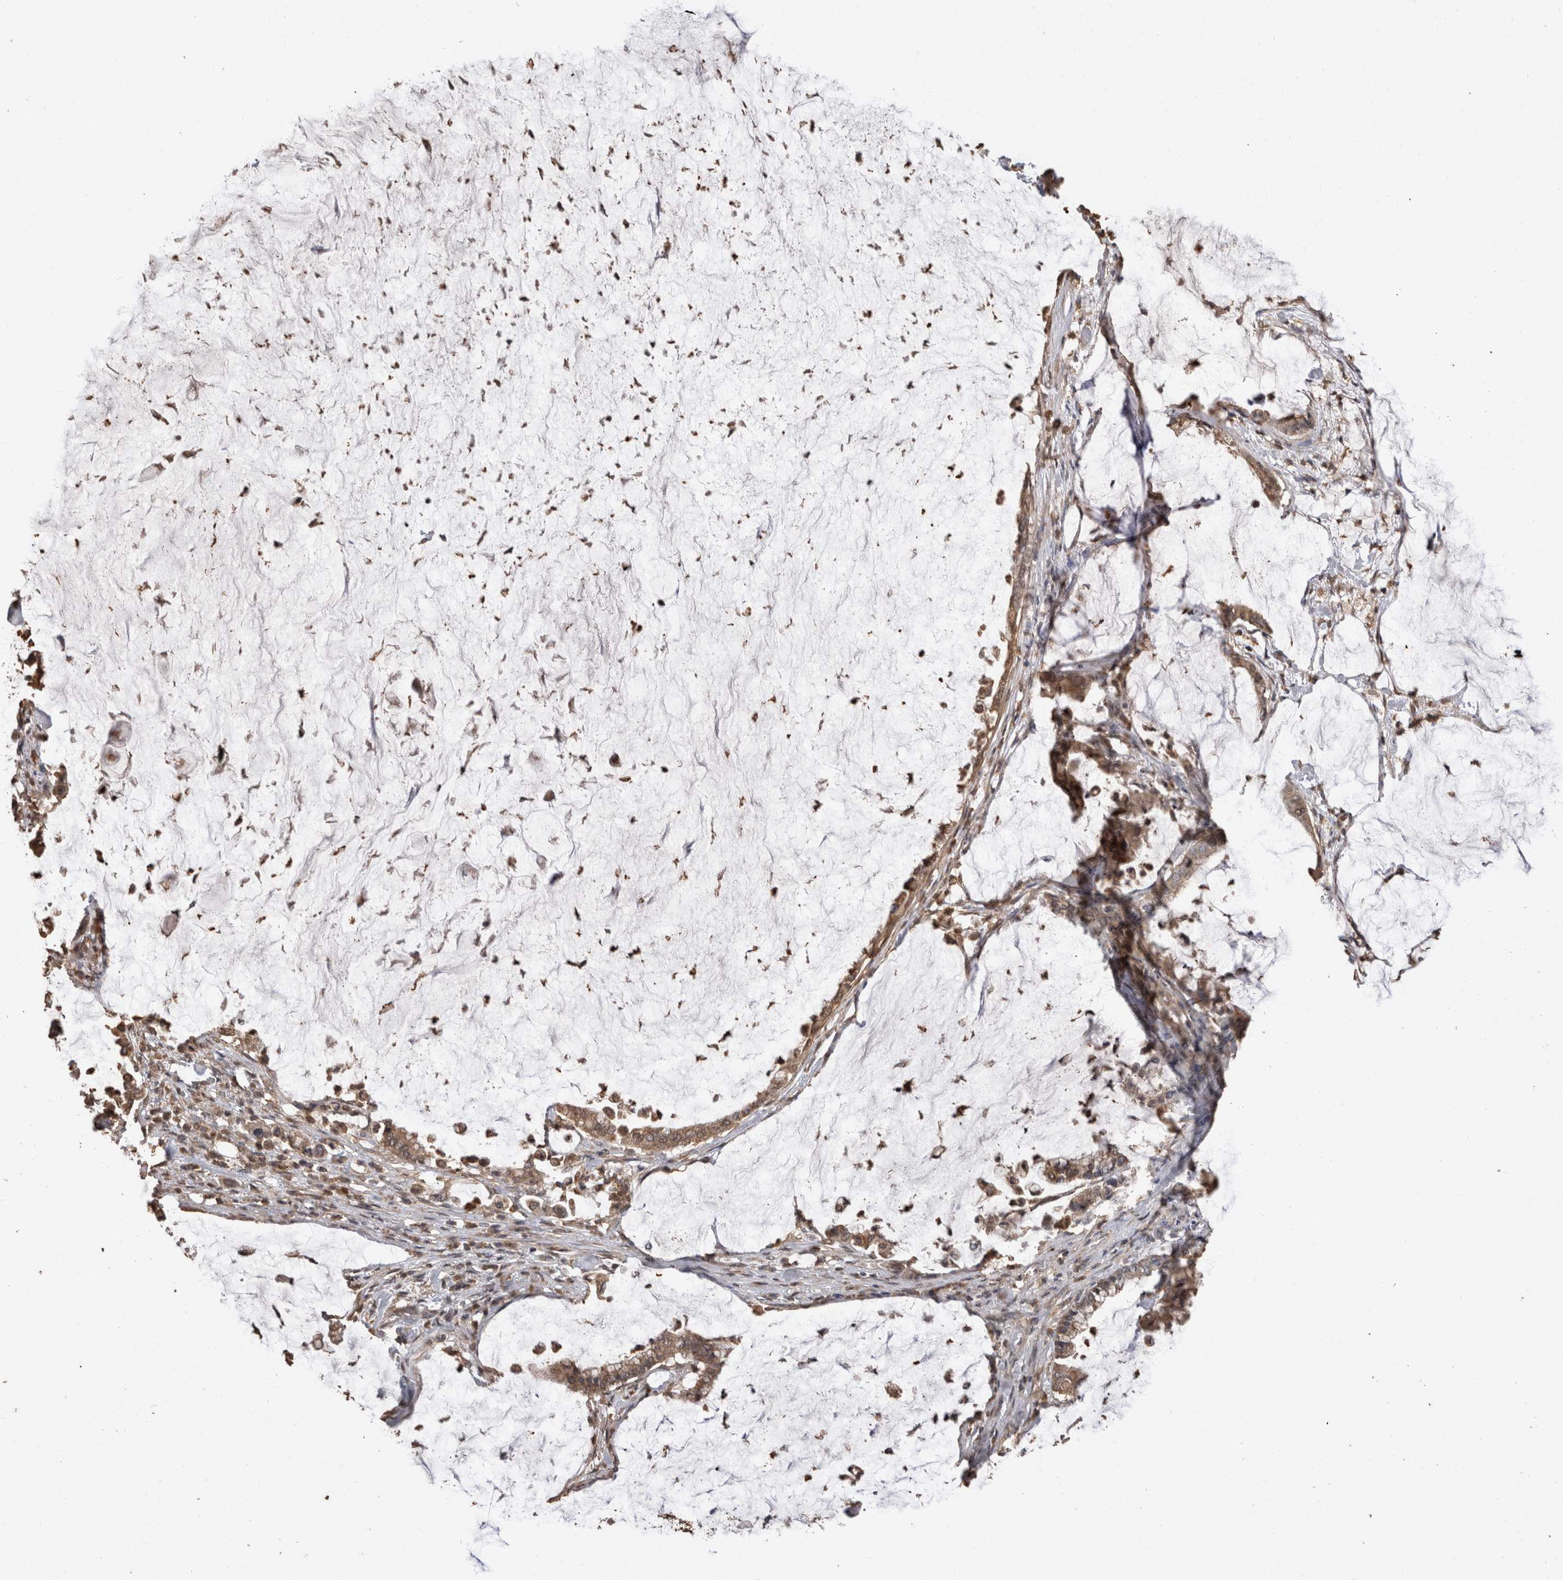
{"staining": {"intensity": "moderate", "quantity": ">75%", "location": "cytoplasmic/membranous"}, "tissue": "pancreatic cancer", "cell_type": "Tumor cells", "image_type": "cancer", "snomed": [{"axis": "morphology", "description": "Adenocarcinoma, NOS"}, {"axis": "topography", "description": "Pancreas"}], "caption": "Tumor cells reveal medium levels of moderate cytoplasmic/membranous positivity in approximately >75% of cells in adenocarcinoma (pancreatic).", "gene": "SOCS5", "patient": {"sex": "male", "age": 41}}